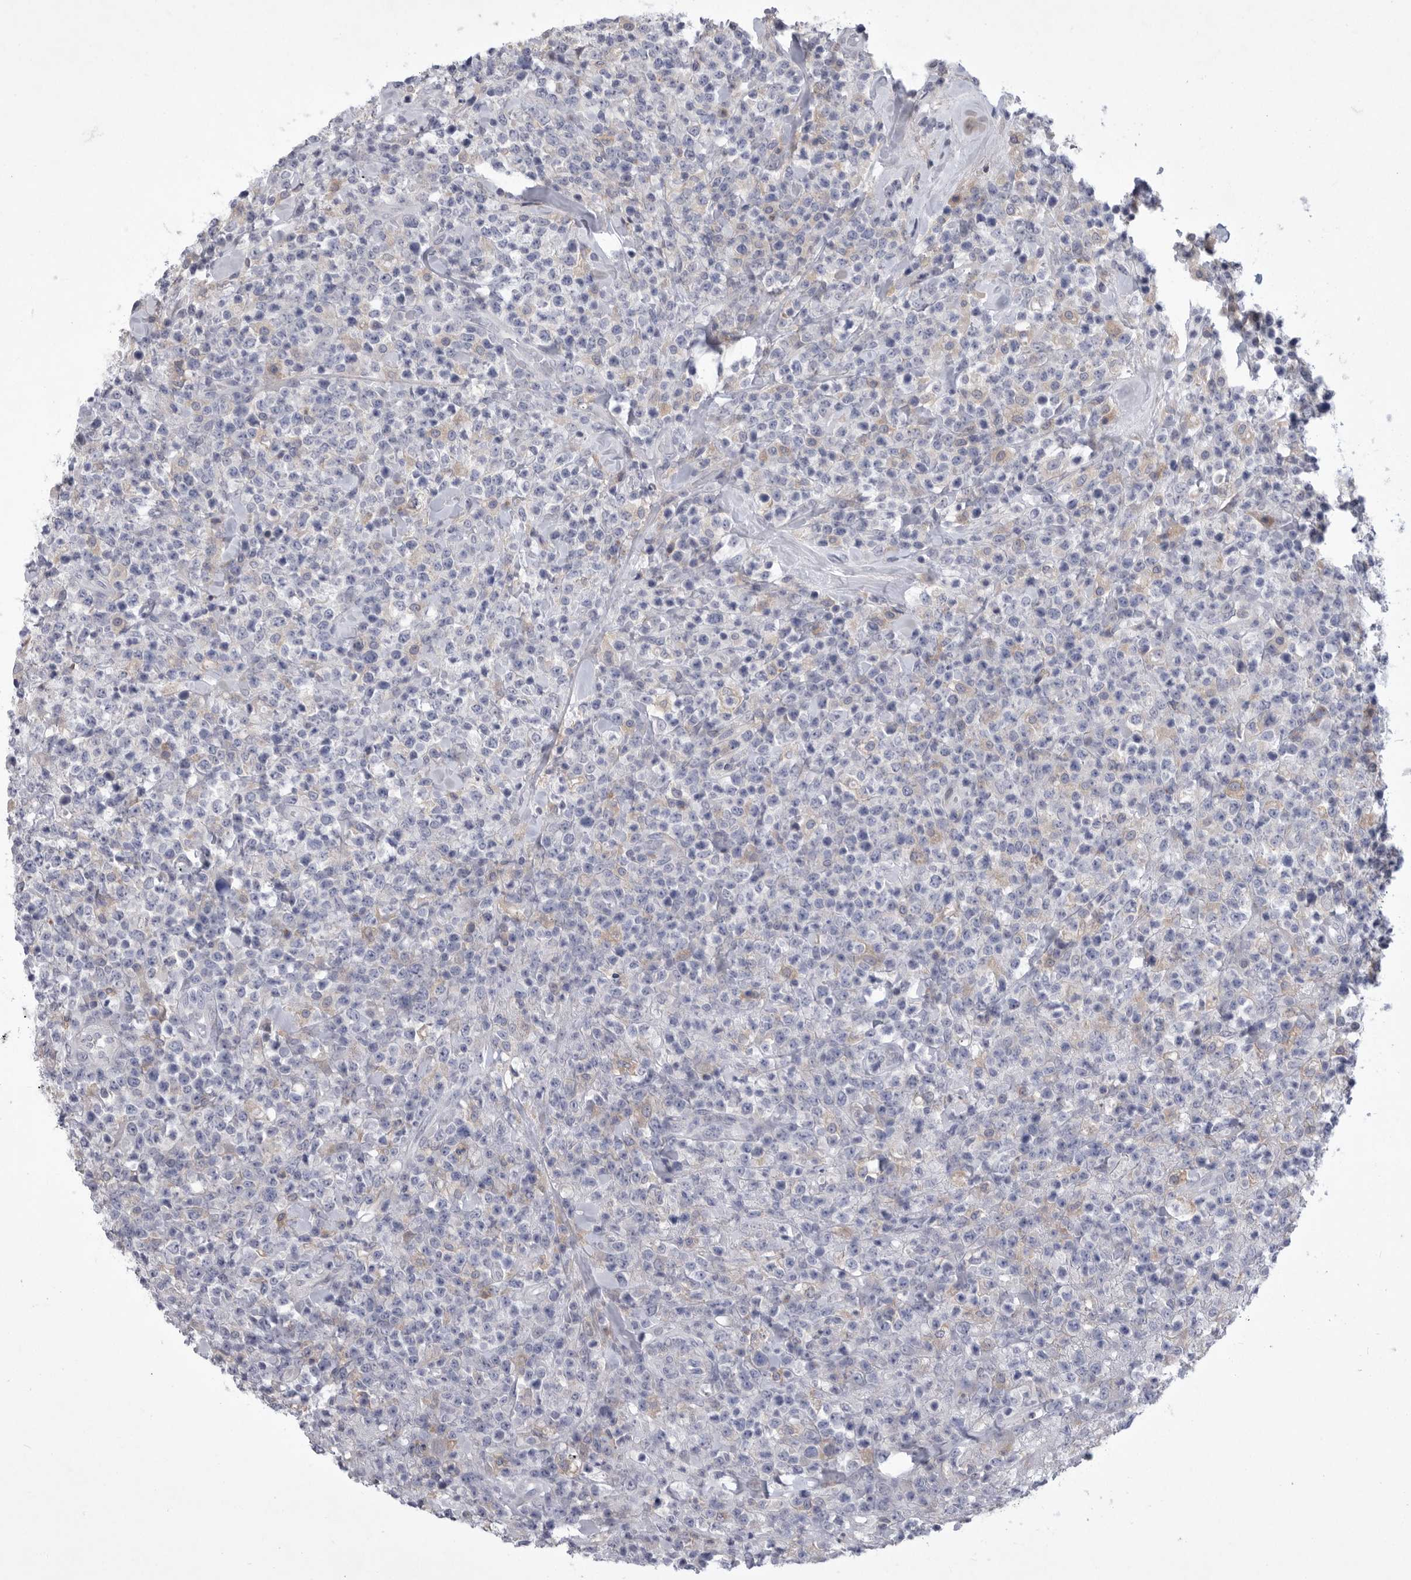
{"staining": {"intensity": "negative", "quantity": "none", "location": "none"}, "tissue": "lymphoma", "cell_type": "Tumor cells", "image_type": "cancer", "snomed": [{"axis": "morphology", "description": "Malignant lymphoma, non-Hodgkin's type, High grade"}, {"axis": "topography", "description": "Colon"}], "caption": "IHC photomicrograph of malignant lymphoma, non-Hodgkin's type (high-grade) stained for a protein (brown), which demonstrates no staining in tumor cells.", "gene": "SIGLEC10", "patient": {"sex": "female", "age": 53}}